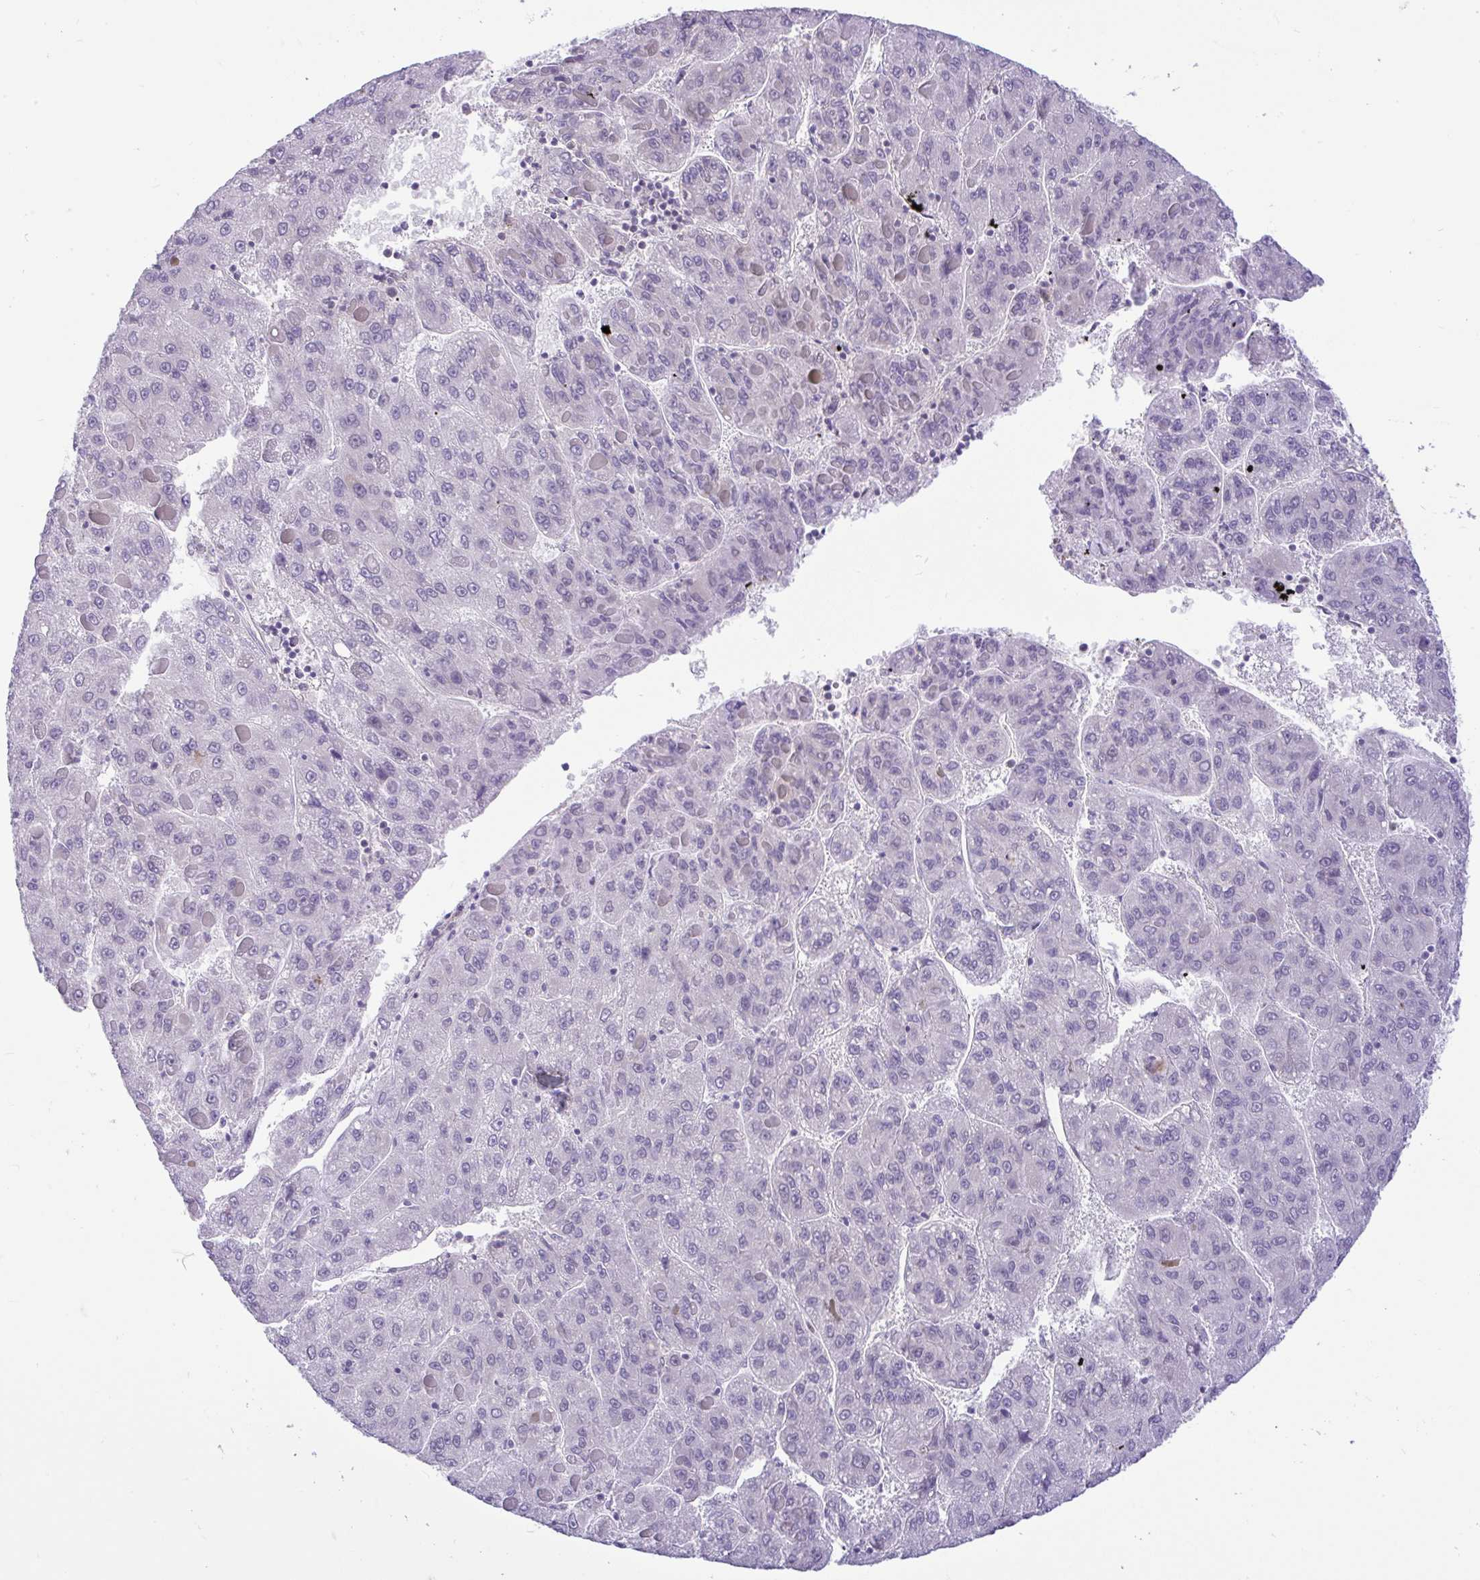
{"staining": {"intensity": "negative", "quantity": "none", "location": "none"}, "tissue": "liver cancer", "cell_type": "Tumor cells", "image_type": "cancer", "snomed": [{"axis": "morphology", "description": "Carcinoma, Hepatocellular, NOS"}, {"axis": "topography", "description": "Liver"}], "caption": "IHC micrograph of human liver cancer stained for a protein (brown), which shows no expression in tumor cells.", "gene": "PYCR2", "patient": {"sex": "female", "age": 82}}